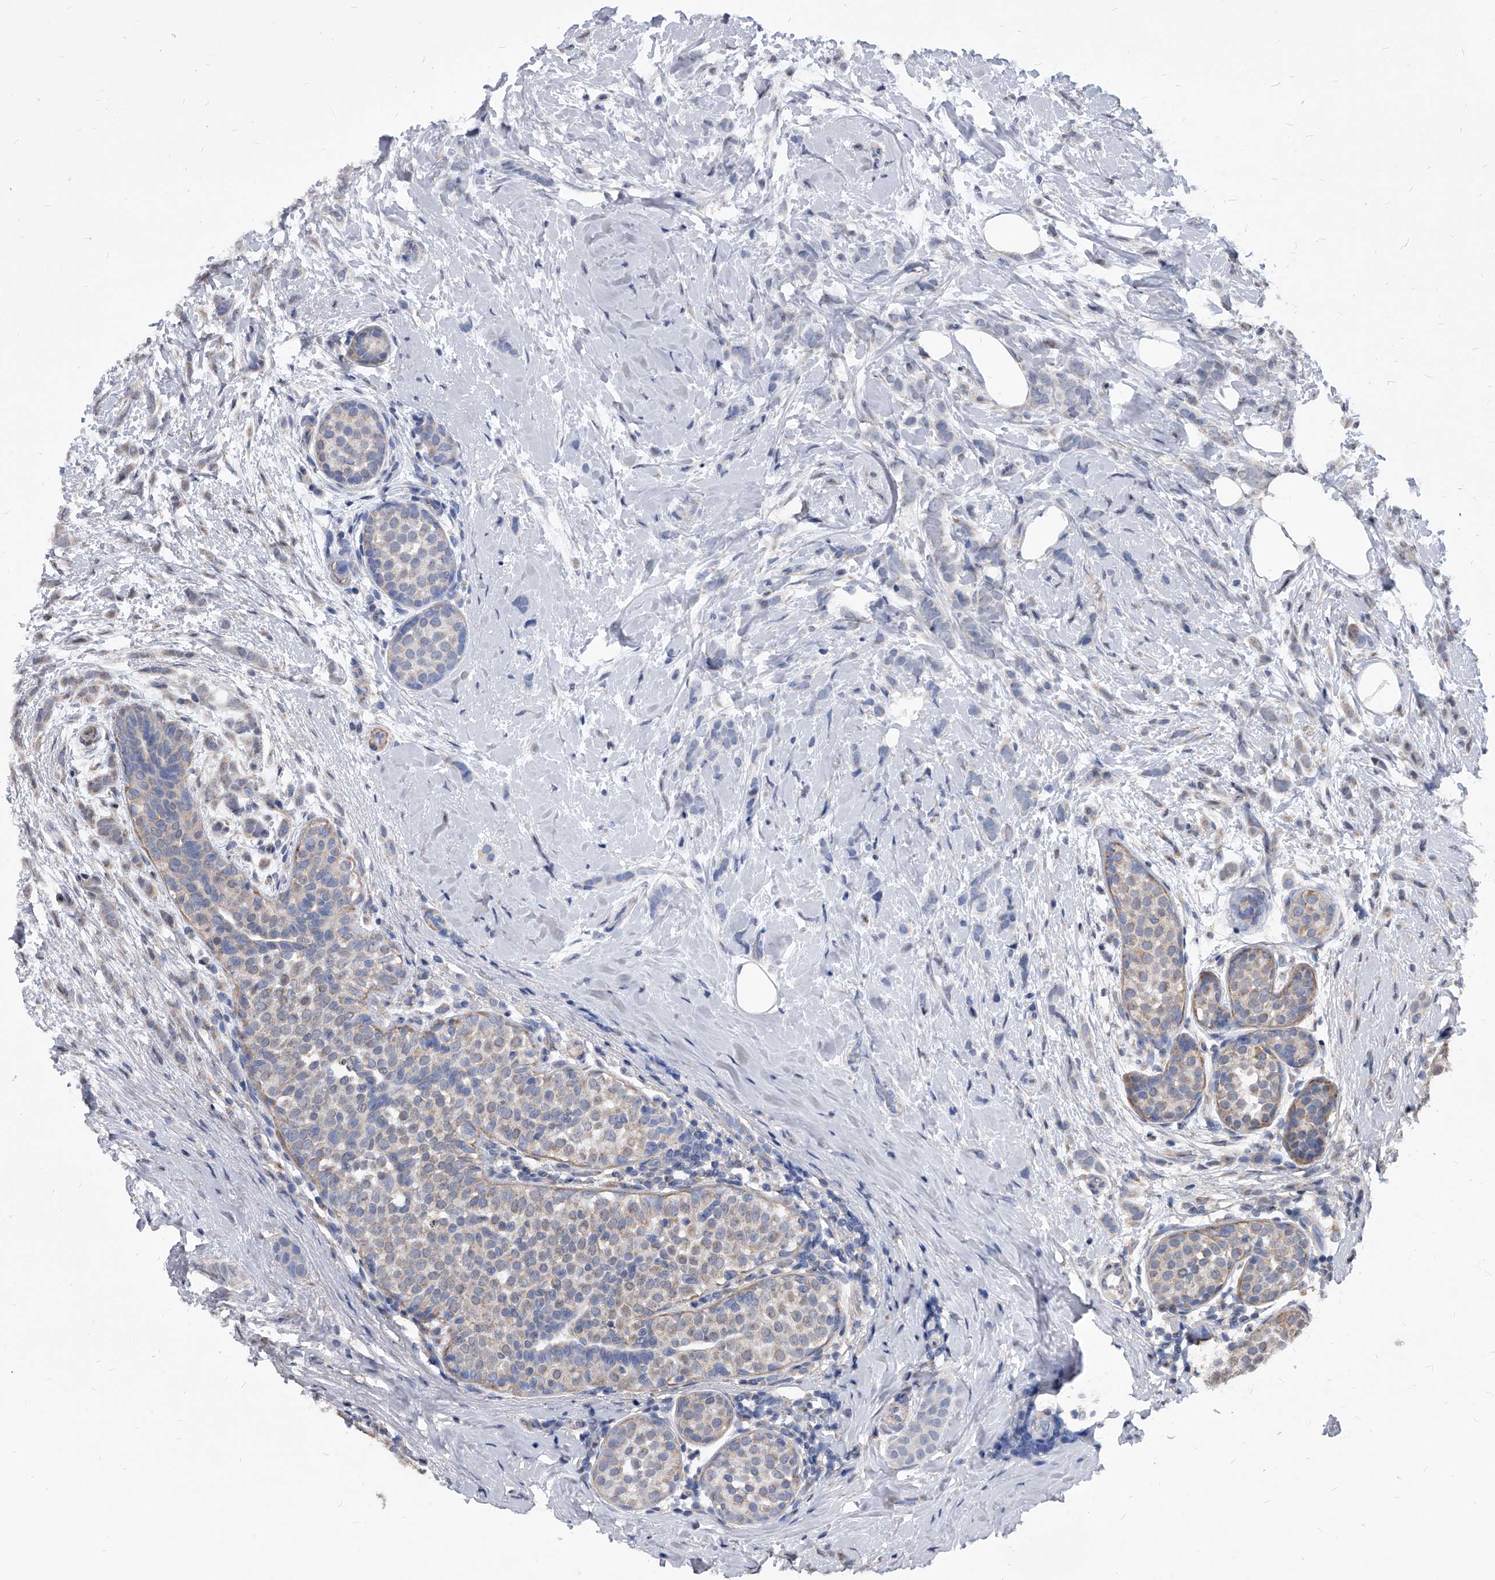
{"staining": {"intensity": "weak", "quantity": "<25%", "location": "cytoplasmic/membranous"}, "tissue": "breast cancer", "cell_type": "Tumor cells", "image_type": "cancer", "snomed": [{"axis": "morphology", "description": "Lobular carcinoma, in situ"}, {"axis": "morphology", "description": "Lobular carcinoma"}, {"axis": "topography", "description": "Breast"}], "caption": "Image shows no significant protein staining in tumor cells of breast cancer.", "gene": "DUSP22", "patient": {"sex": "female", "age": 41}}